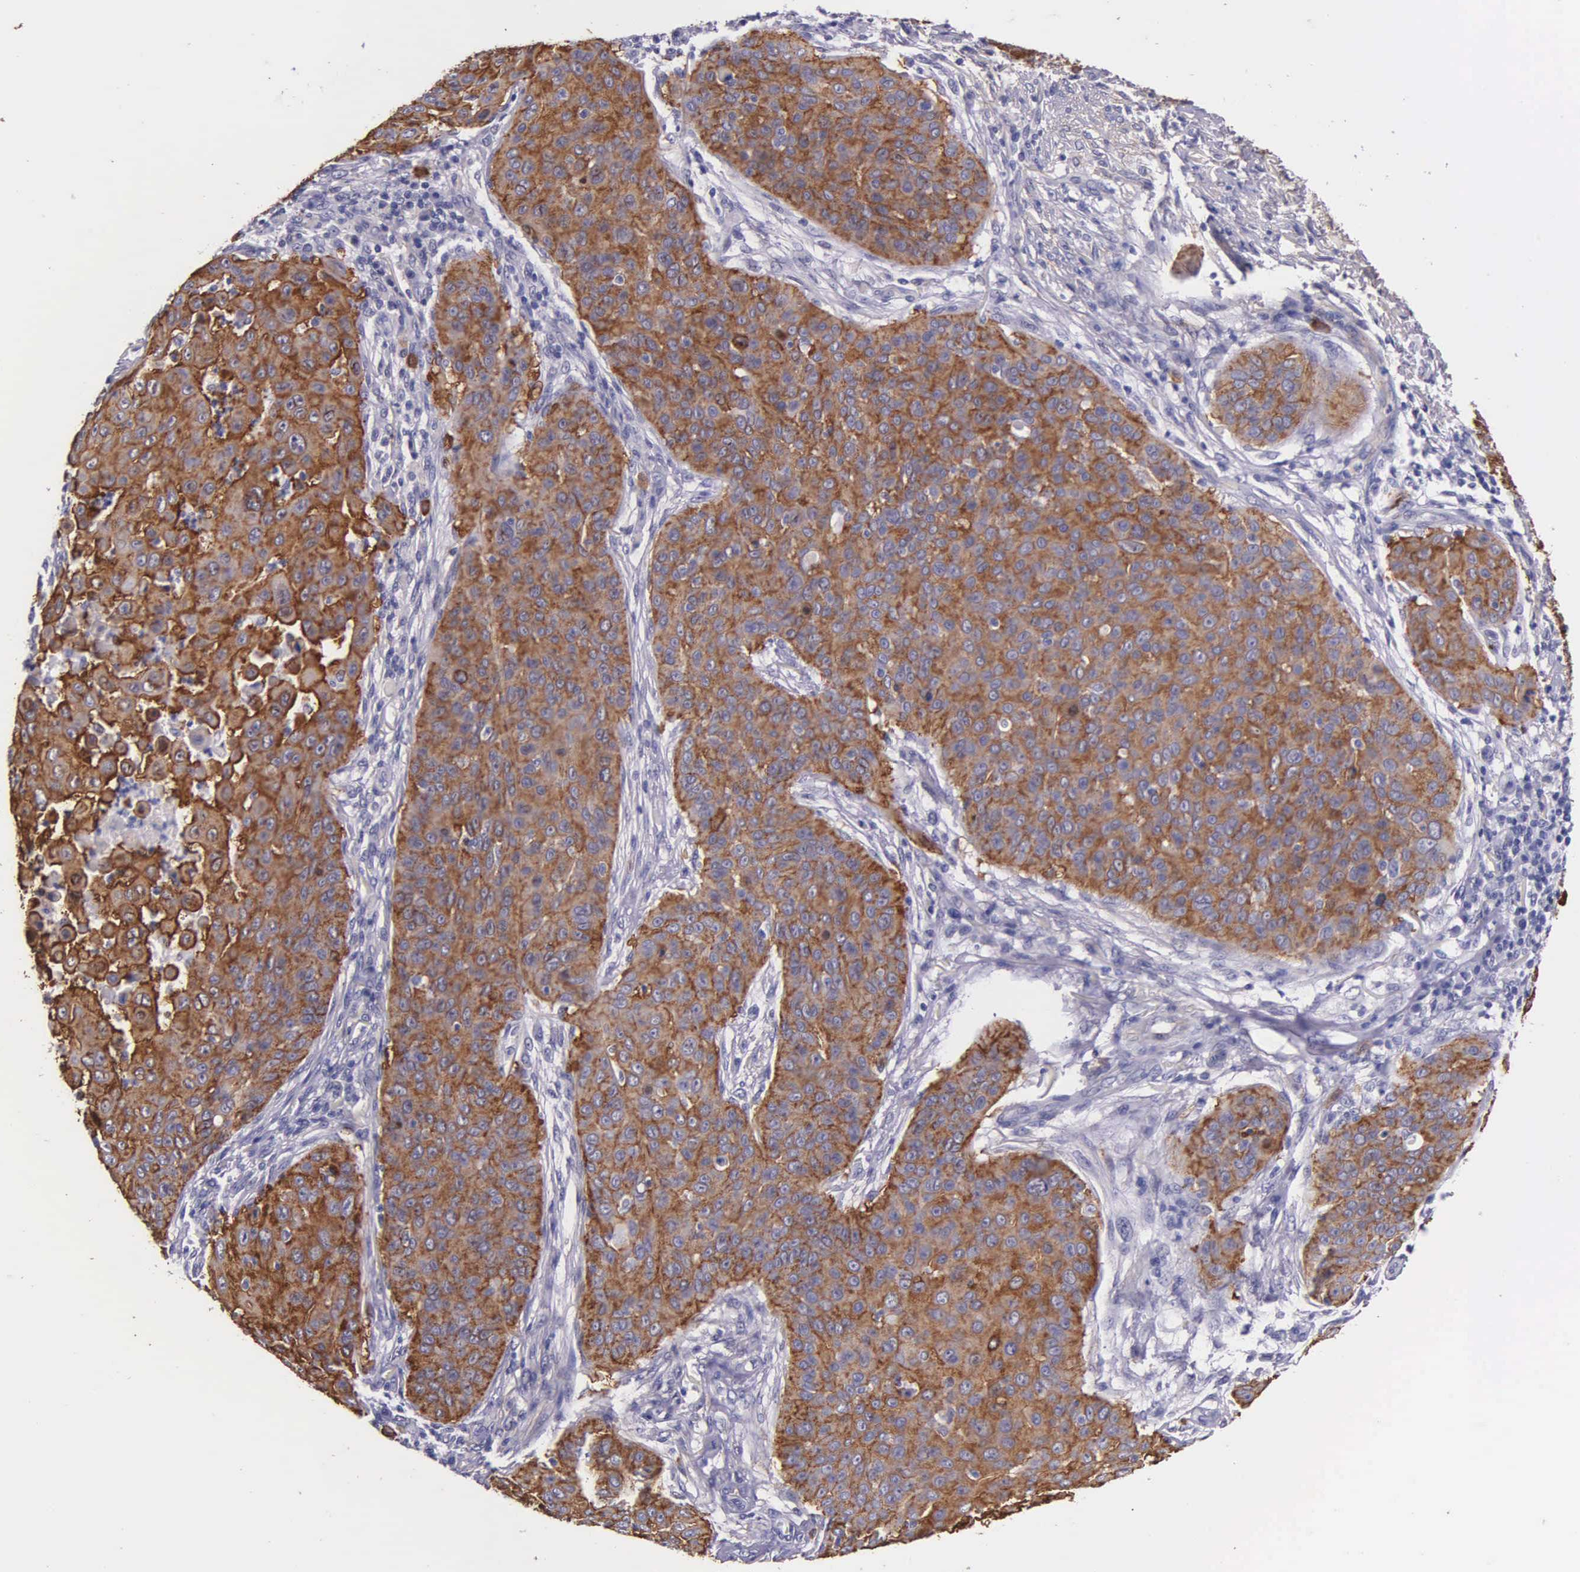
{"staining": {"intensity": "moderate", "quantity": ">75%", "location": "cytoplasmic/membranous"}, "tissue": "skin cancer", "cell_type": "Tumor cells", "image_type": "cancer", "snomed": [{"axis": "morphology", "description": "Squamous cell carcinoma, NOS"}, {"axis": "topography", "description": "Skin"}], "caption": "Immunohistochemistry (IHC) (DAB) staining of skin cancer (squamous cell carcinoma) exhibits moderate cytoplasmic/membranous protein staining in about >75% of tumor cells.", "gene": "AHNAK2", "patient": {"sex": "male", "age": 82}}